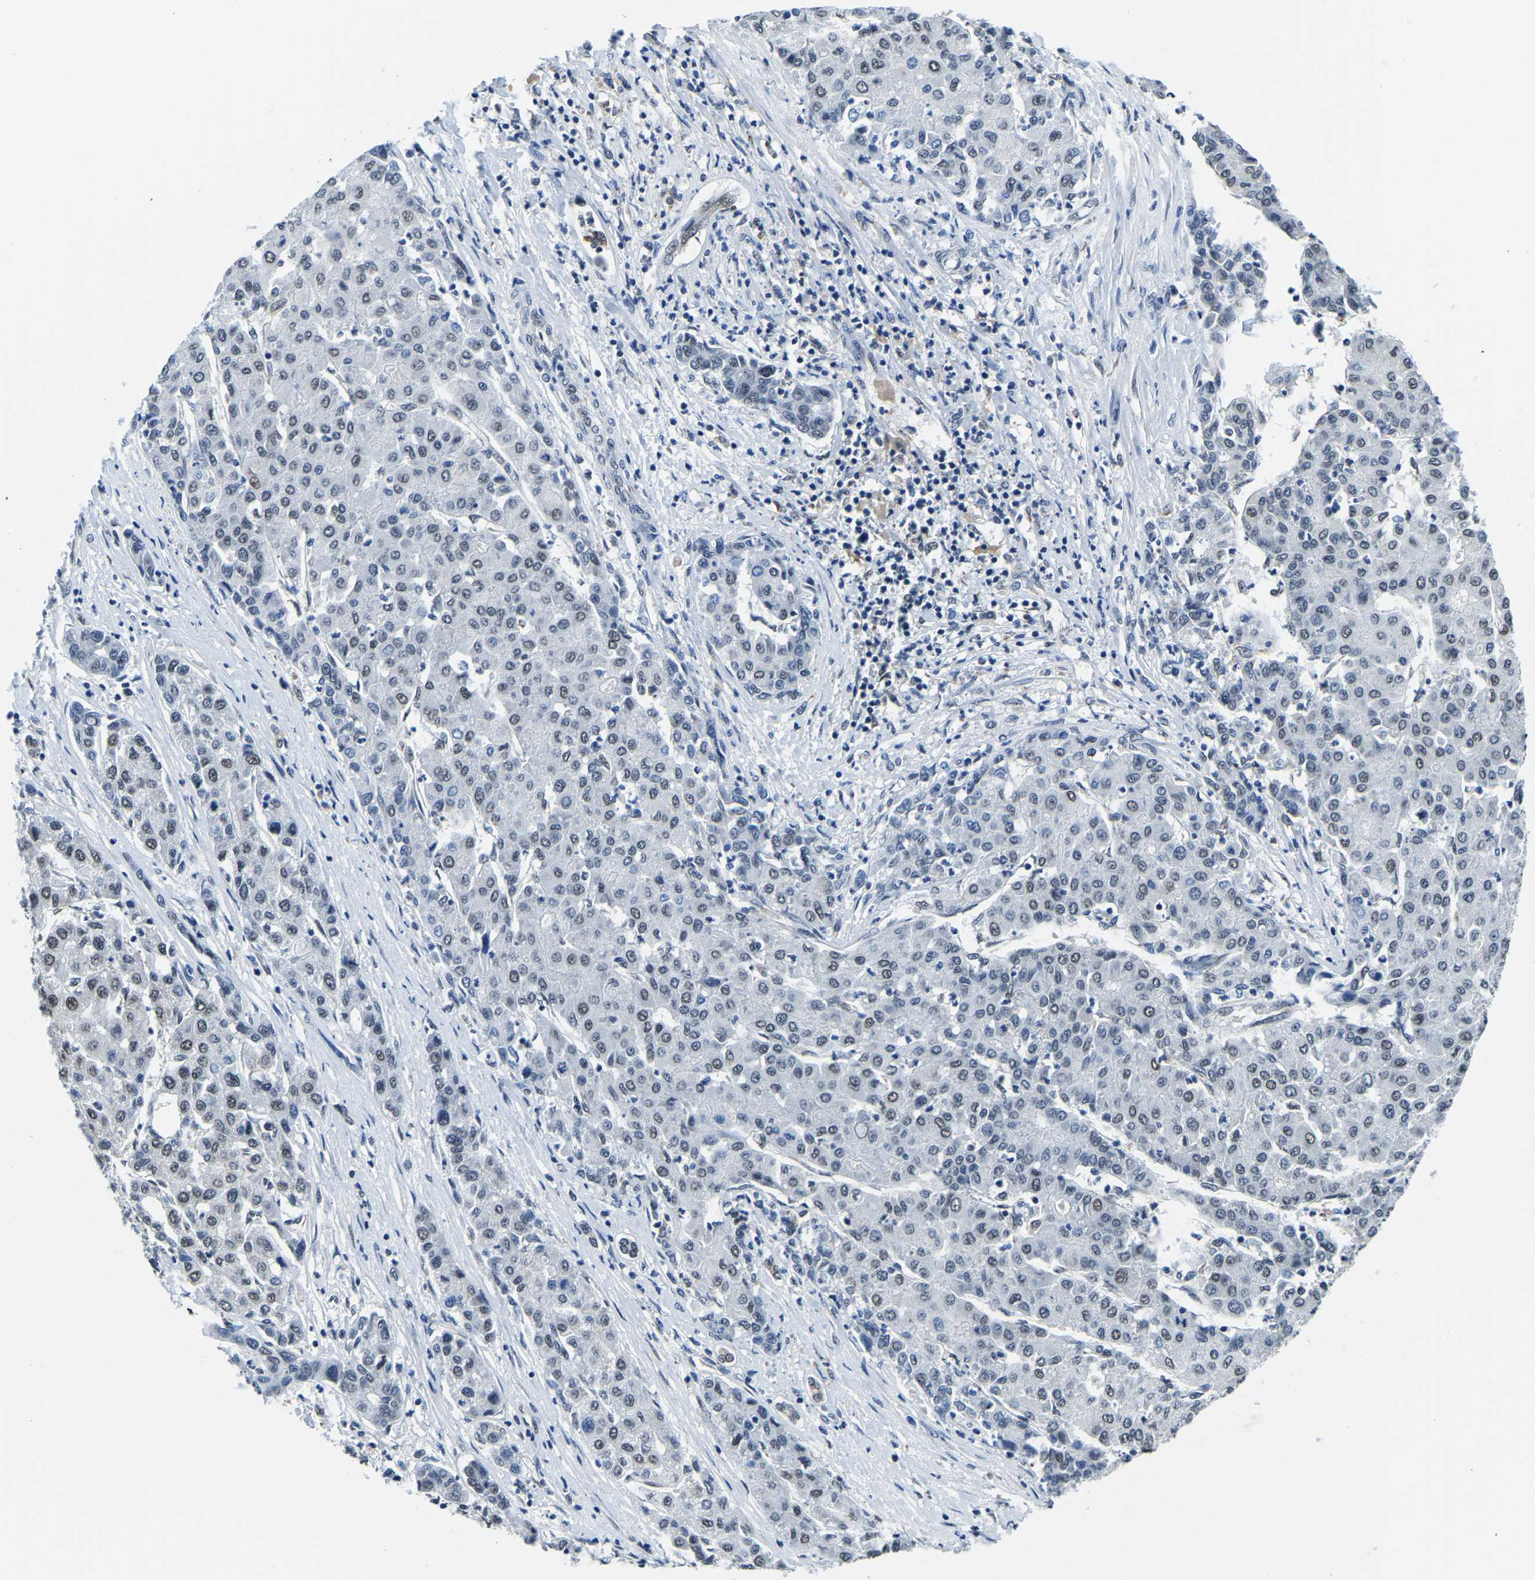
{"staining": {"intensity": "weak", "quantity": "25%-75%", "location": "nuclear"}, "tissue": "liver cancer", "cell_type": "Tumor cells", "image_type": "cancer", "snomed": [{"axis": "morphology", "description": "Carcinoma, Hepatocellular, NOS"}, {"axis": "topography", "description": "Liver"}], "caption": "DAB immunohistochemical staining of liver hepatocellular carcinoma shows weak nuclear protein expression in about 25%-75% of tumor cells. The protein of interest is shown in brown color, while the nuclei are stained blue.", "gene": "BNIP3L", "patient": {"sex": "male", "age": 65}}